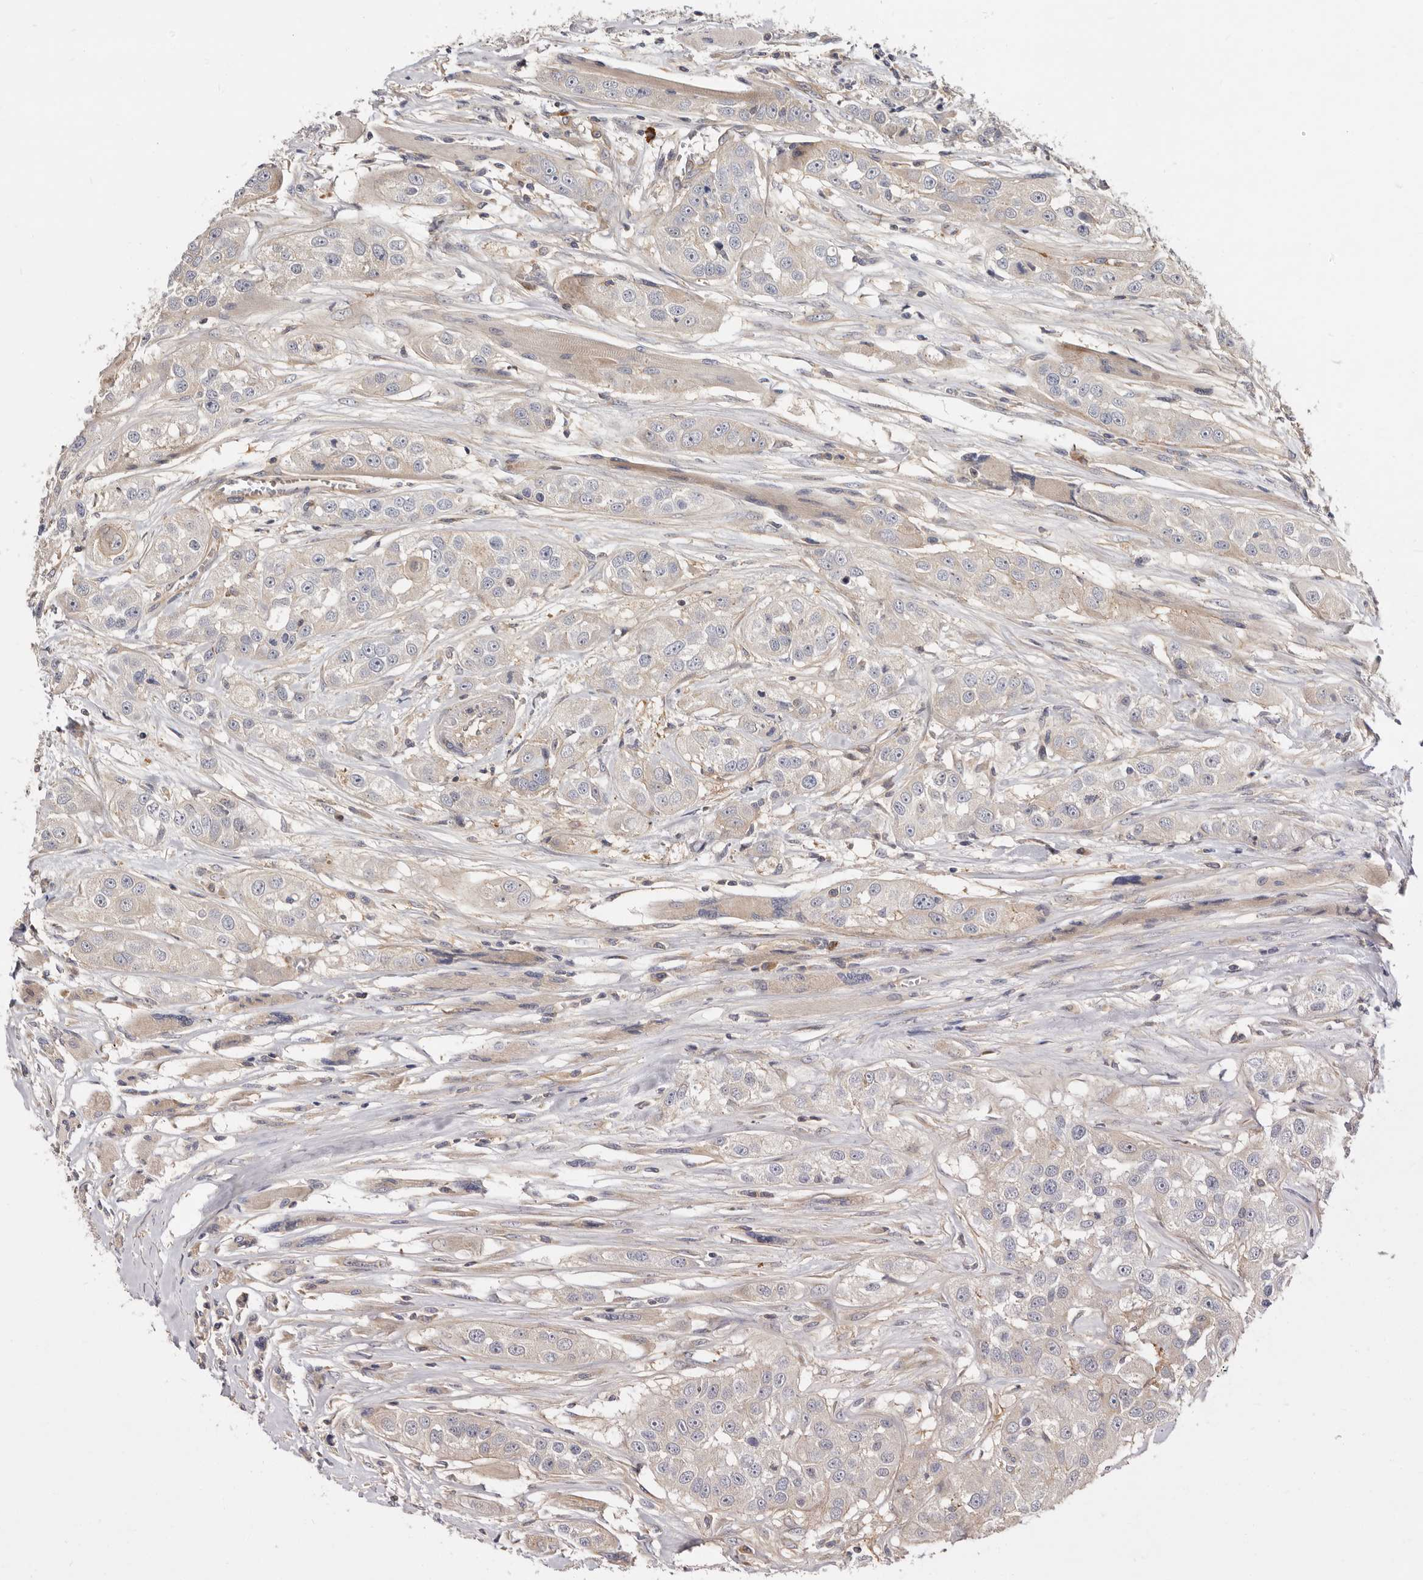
{"staining": {"intensity": "negative", "quantity": "none", "location": "none"}, "tissue": "head and neck cancer", "cell_type": "Tumor cells", "image_type": "cancer", "snomed": [{"axis": "morphology", "description": "Normal tissue, NOS"}, {"axis": "morphology", "description": "Squamous cell carcinoma, NOS"}, {"axis": "topography", "description": "Skeletal muscle"}, {"axis": "topography", "description": "Head-Neck"}], "caption": "IHC photomicrograph of human head and neck squamous cell carcinoma stained for a protein (brown), which displays no expression in tumor cells.", "gene": "ADAMTS20", "patient": {"sex": "male", "age": 51}}